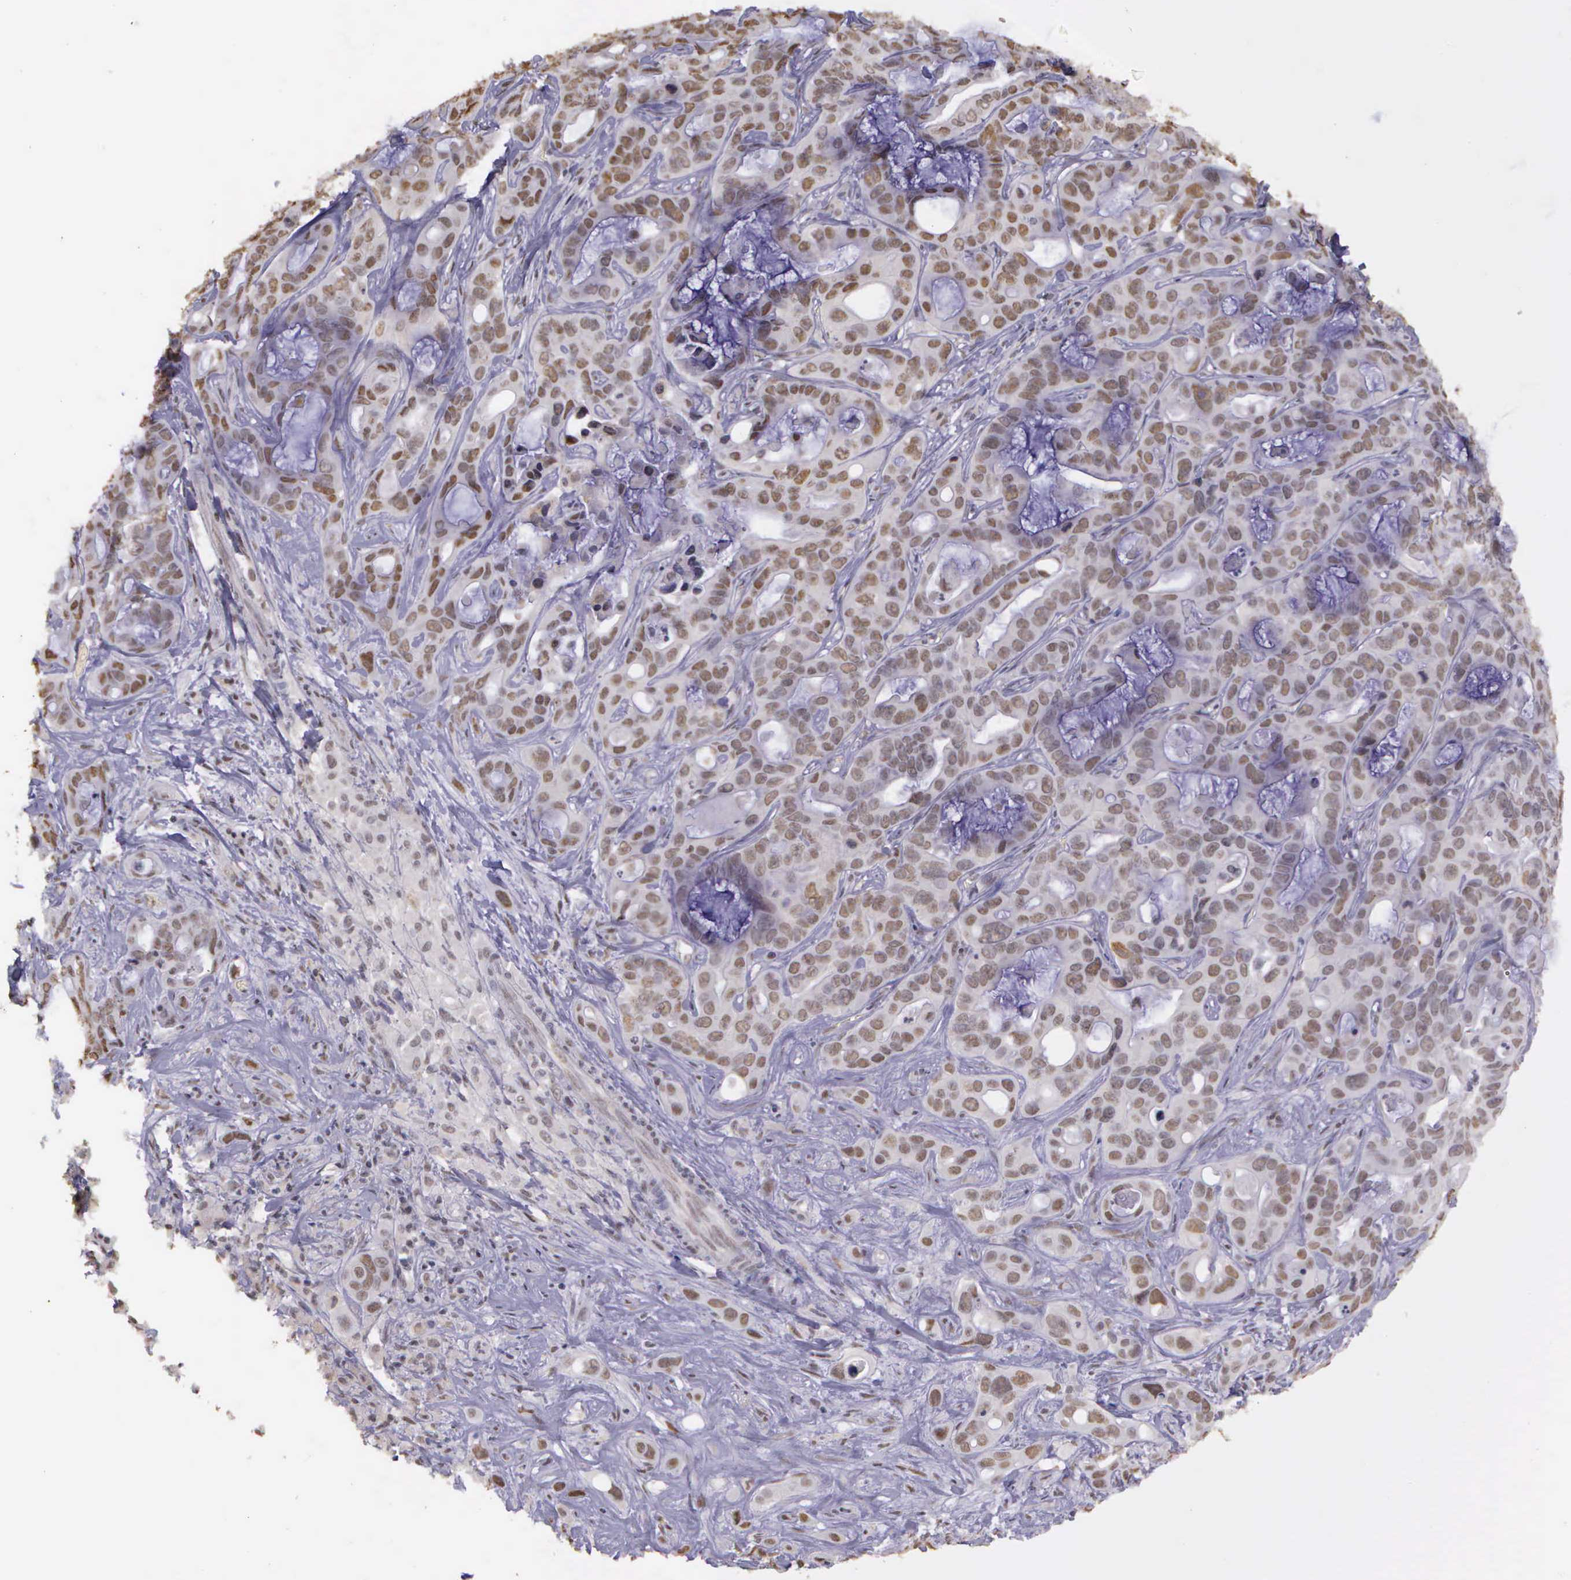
{"staining": {"intensity": "negative", "quantity": "none", "location": "none"}, "tissue": "liver cancer", "cell_type": "Tumor cells", "image_type": "cancer", "snomed": [{"axis": "morphology", "description": "Cholangiocarcinoma"}, {"axis": "topography", "description": "Liver"}], "caption": "High power microscopy photomicrograph of an immunohistochemistry image of cholangiocarcinoma (liver), revealing no significant positivity in tumor cells.", "gene": "ARMCX5", "patient": {"sex": "female", "age": 79}}